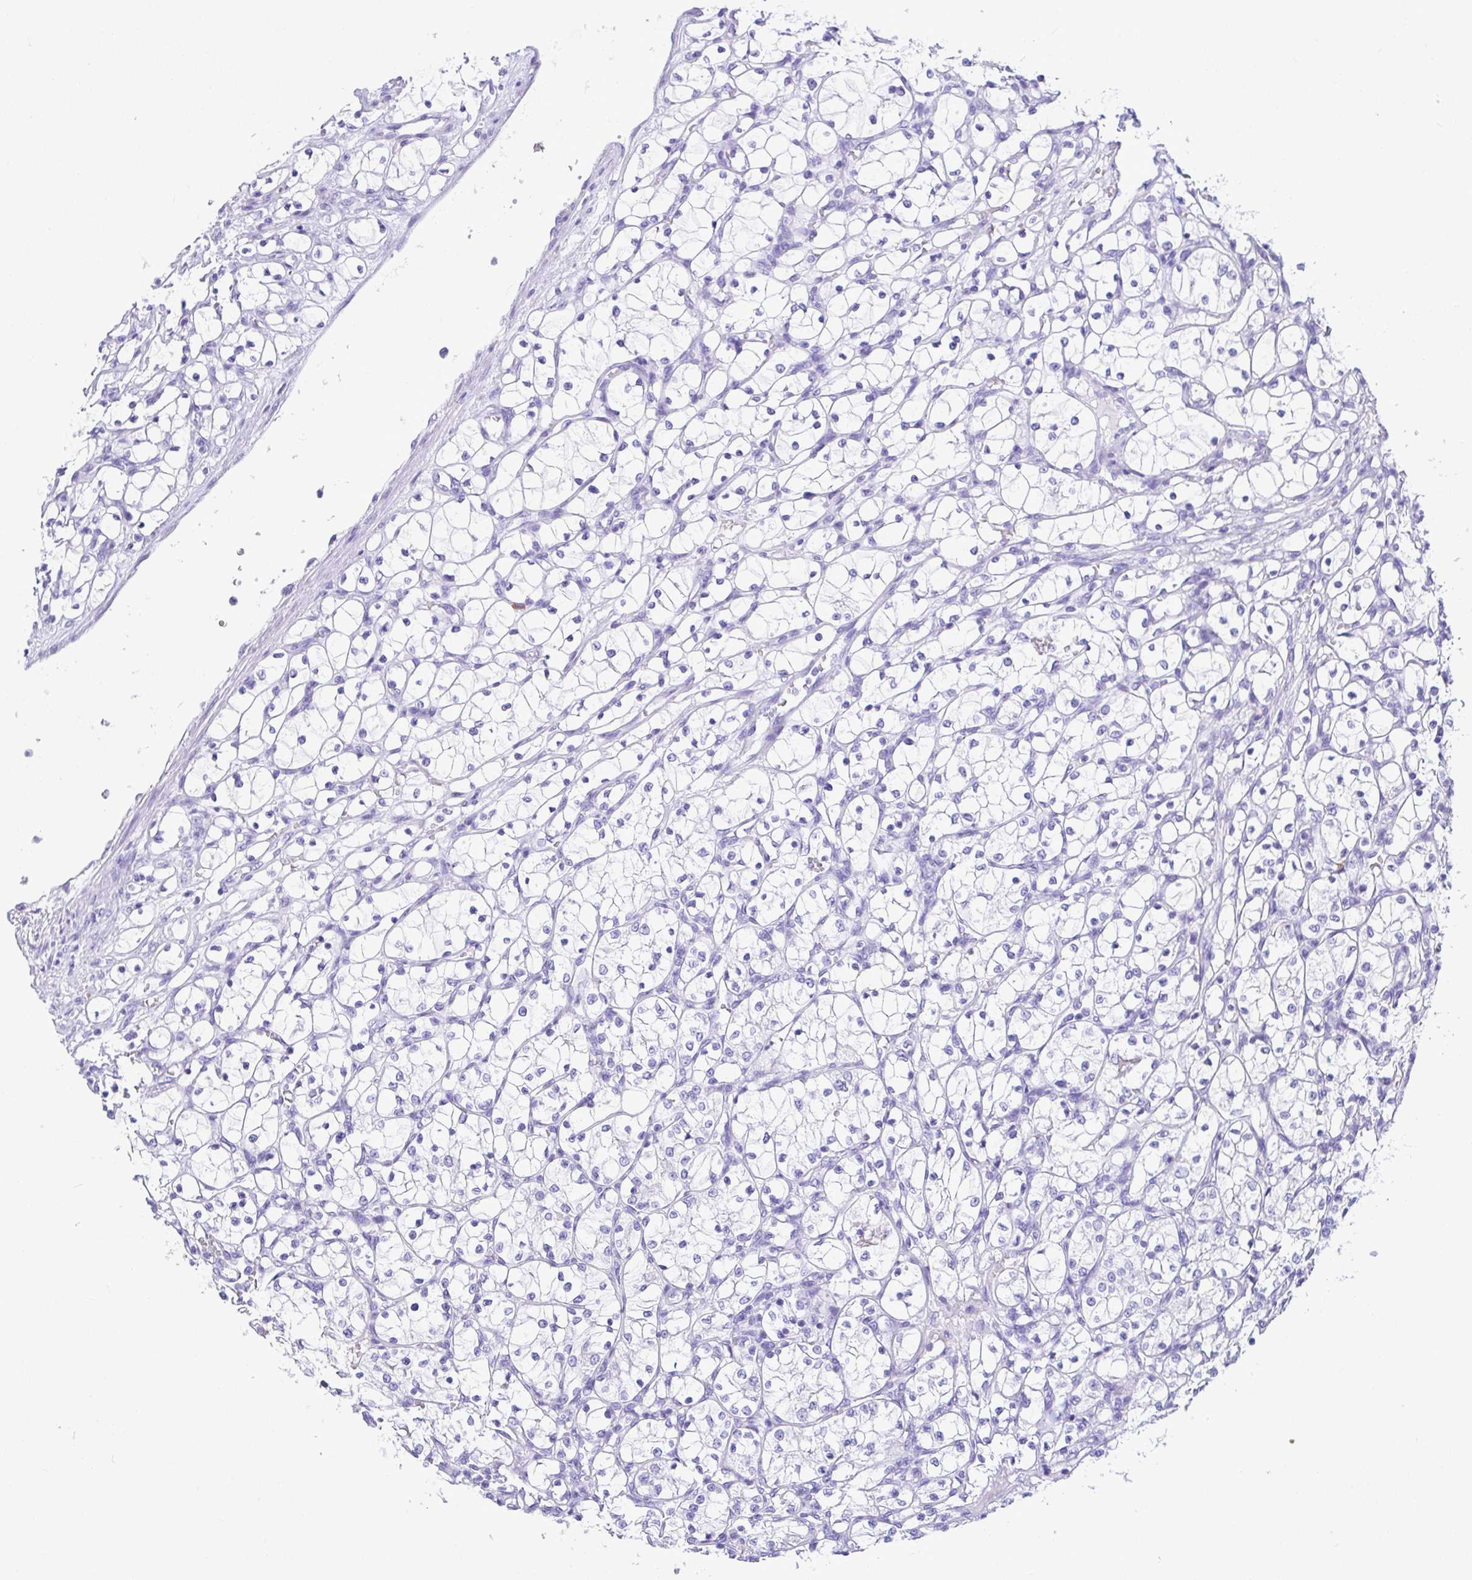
{"staining": {"intensity": "negative", "quantity": "none", "location": "none"}, "tissue": "renal cancer", "cell_type": "Tumor cells", "image_type": "cancer", "snomed": [{"axis": "morphology", "description": "Adenocarcinoma, NOS"}, {"axis": "topography", "description": "Kidney"}], "caption": "Tumor cells are negative for protein expression in human adenocarcinoma (renal).", "gene": "BEST4", "patient": {"sex": "female", "age": 69}}